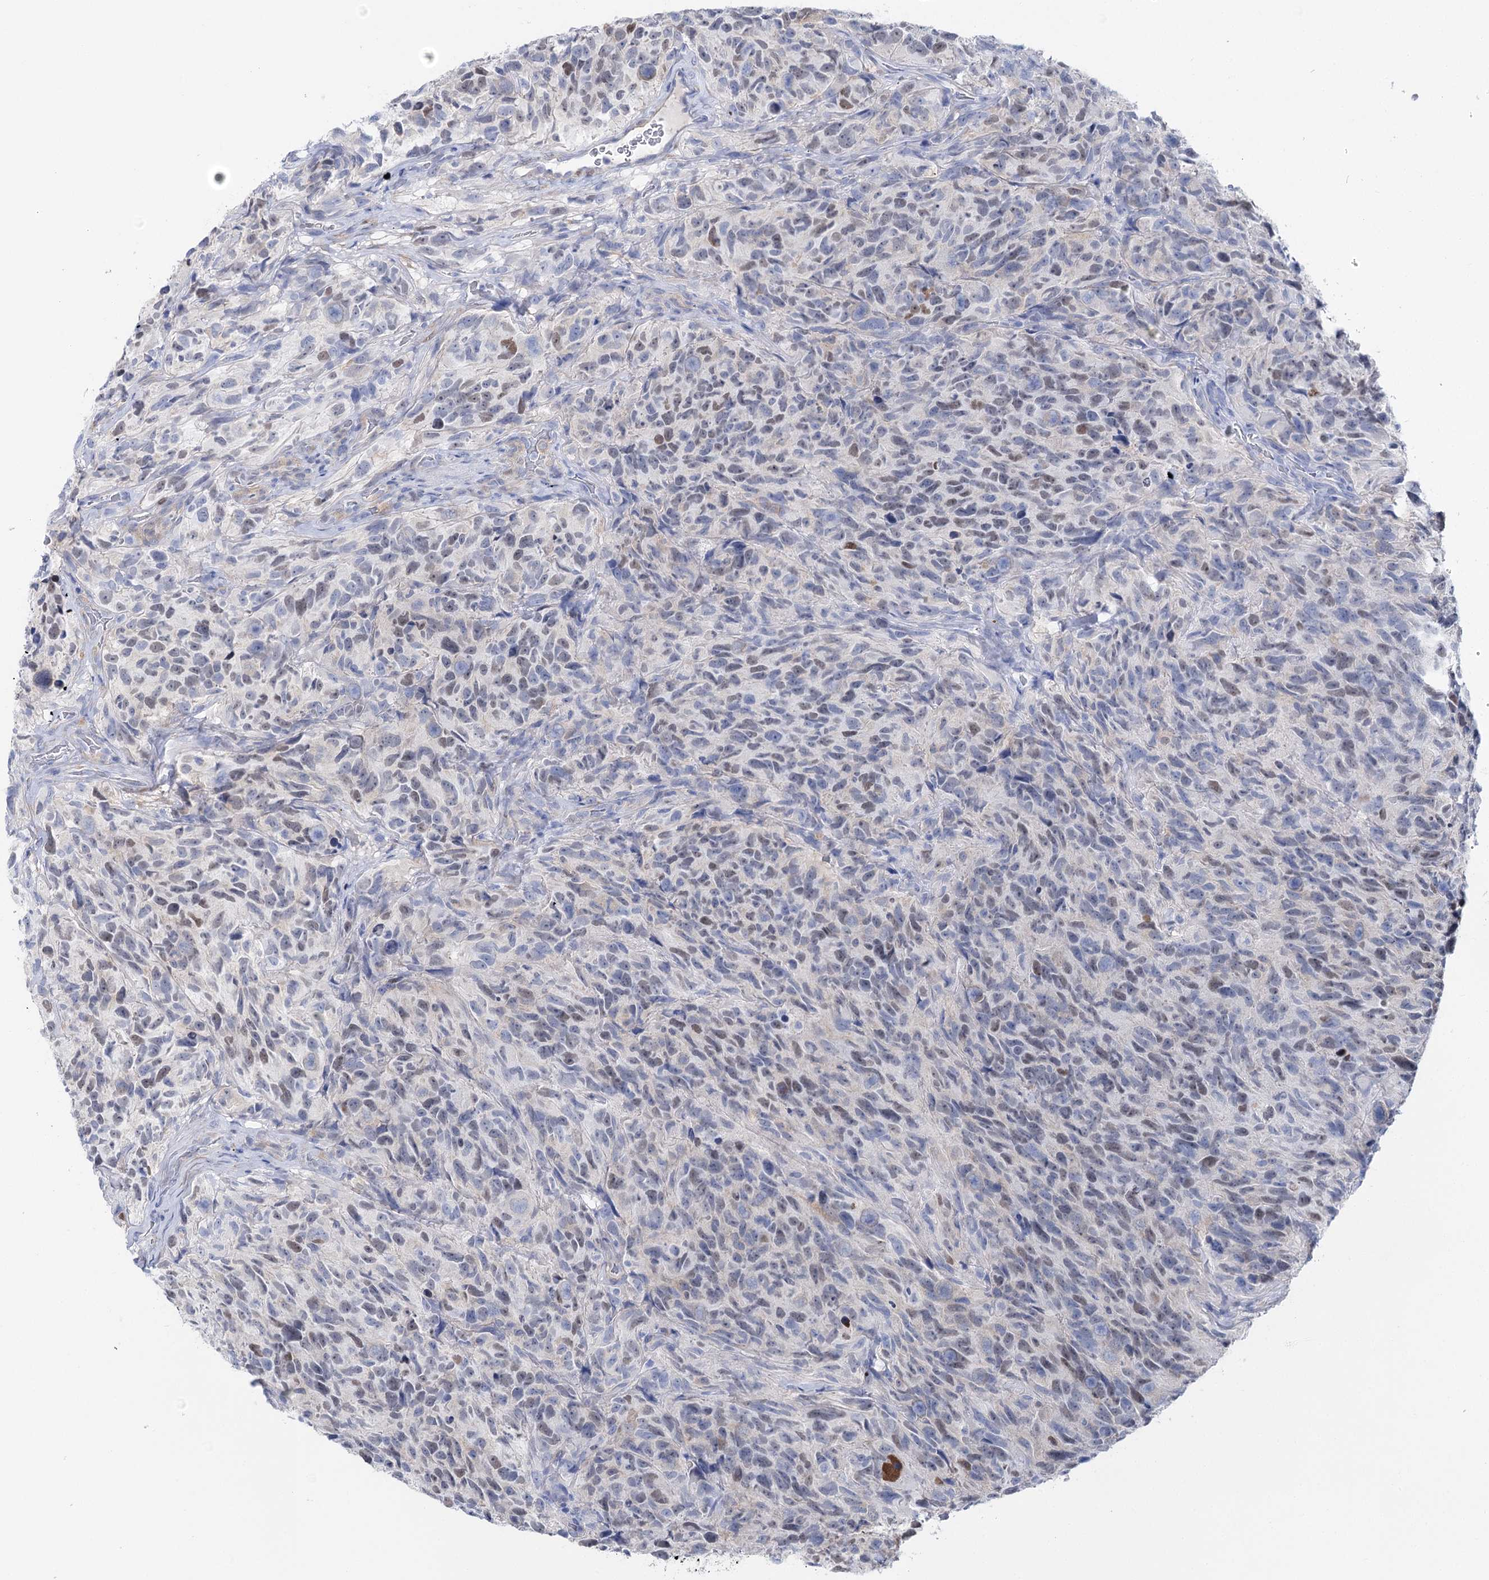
{"staining": {"intensity": "weak", "quantity": "<25%", "location": "nuclear"}, "tissue": "glioma", "cell_type": "Tumor cells", "image_type": "cancer", "snomed": [{"axis": "morphology", "description": "Glioma, malignant, High grade"}, {"axis": "topography", "description": "Brain"}], "caption": "Immunohistochemistry (IHC) of human glioma exhibits no staining in tumor cells.", "gene": "UGDH", "patient": {"sex": "male", "age": 69}}